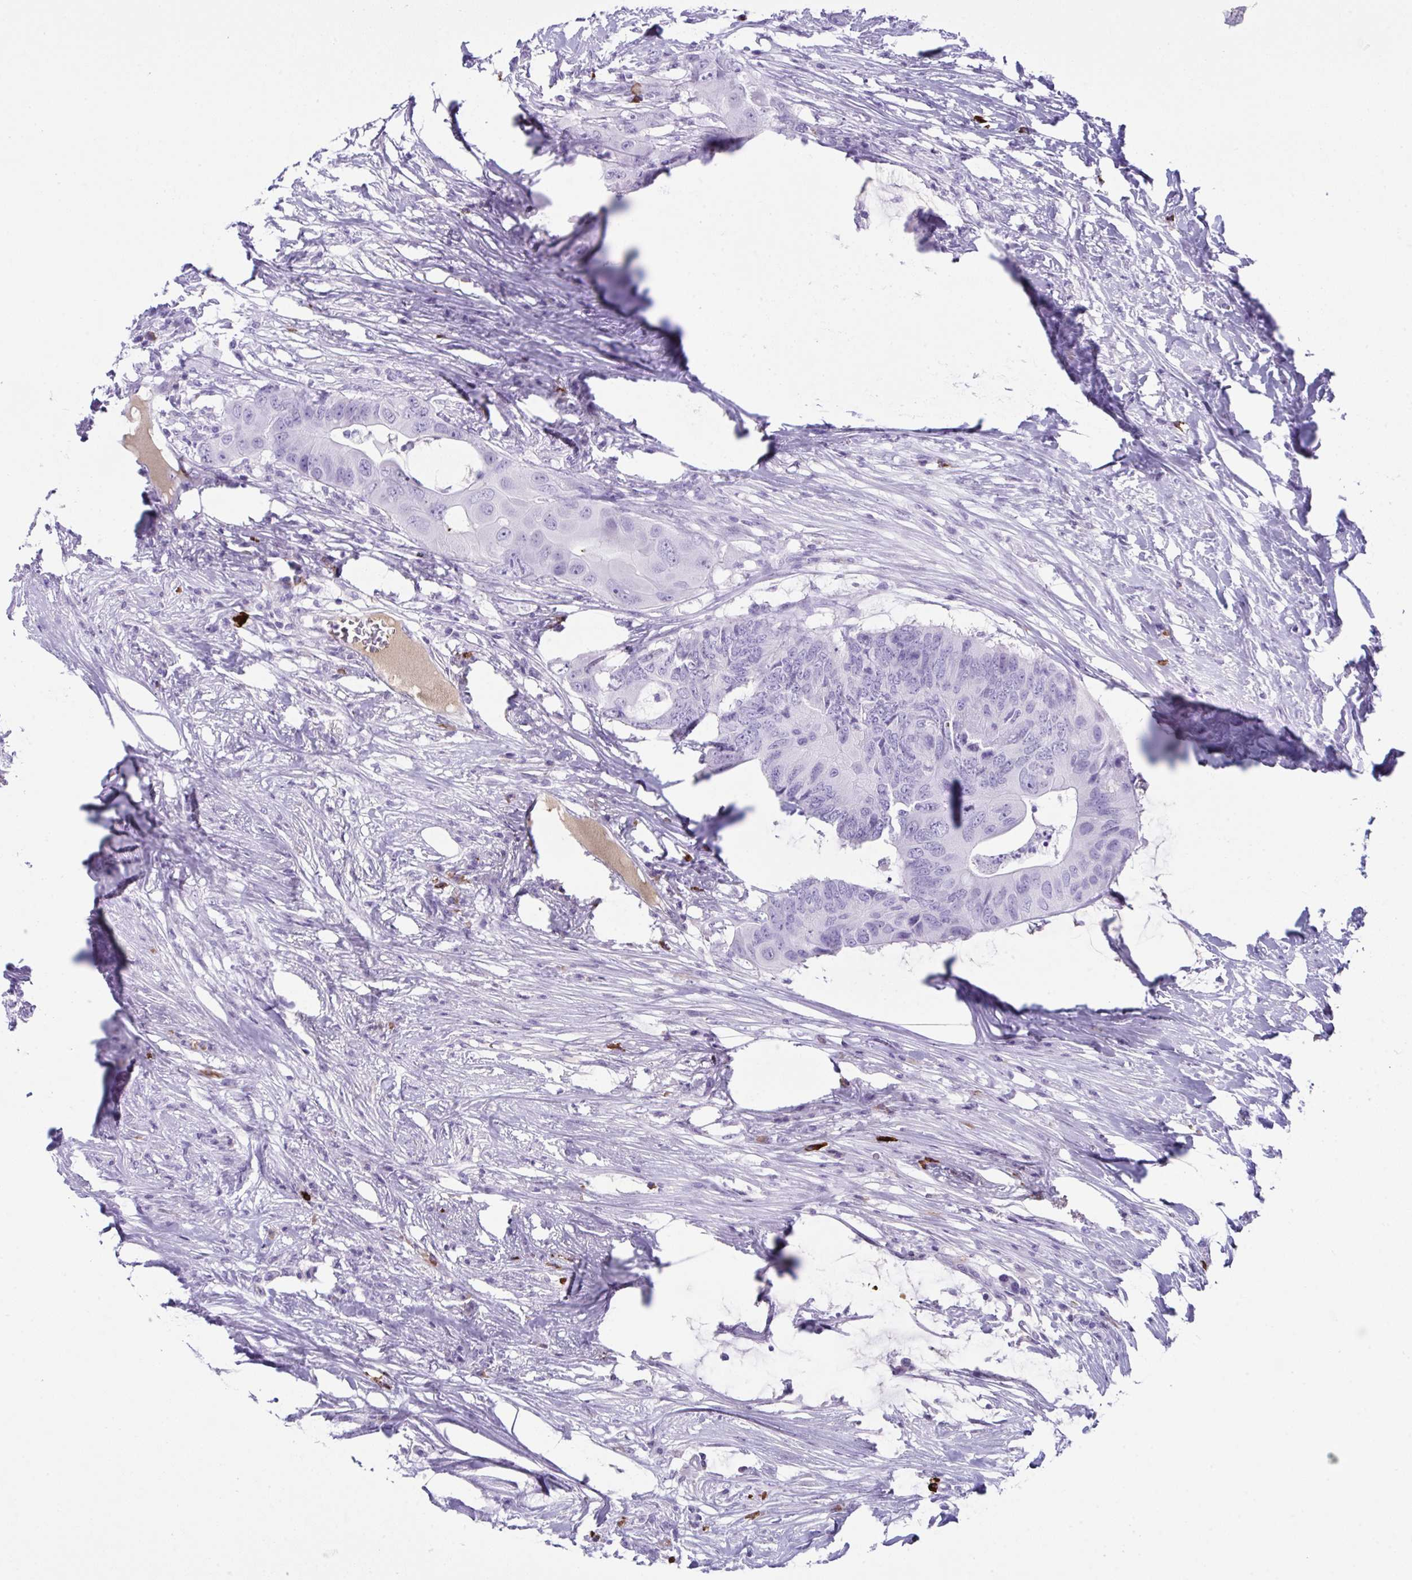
{"staining": {"intensity": "negative", "quantity": "none", "location": "none"}, "tissue": "colorectal cancer", "cell_type": "Tumor cells", "image_type": "cancer", "snomed": [{"axis": "morphology", "description": "Adenocarcinoma, NOS"}, {"axis": "topography", "description": "Colon"}], "caption": "There is no significant staining in tumor cells of colorectal adenocarcinoma.", "gene": "JCHAIN", "patient": {"sex": "male", "age": 71}}